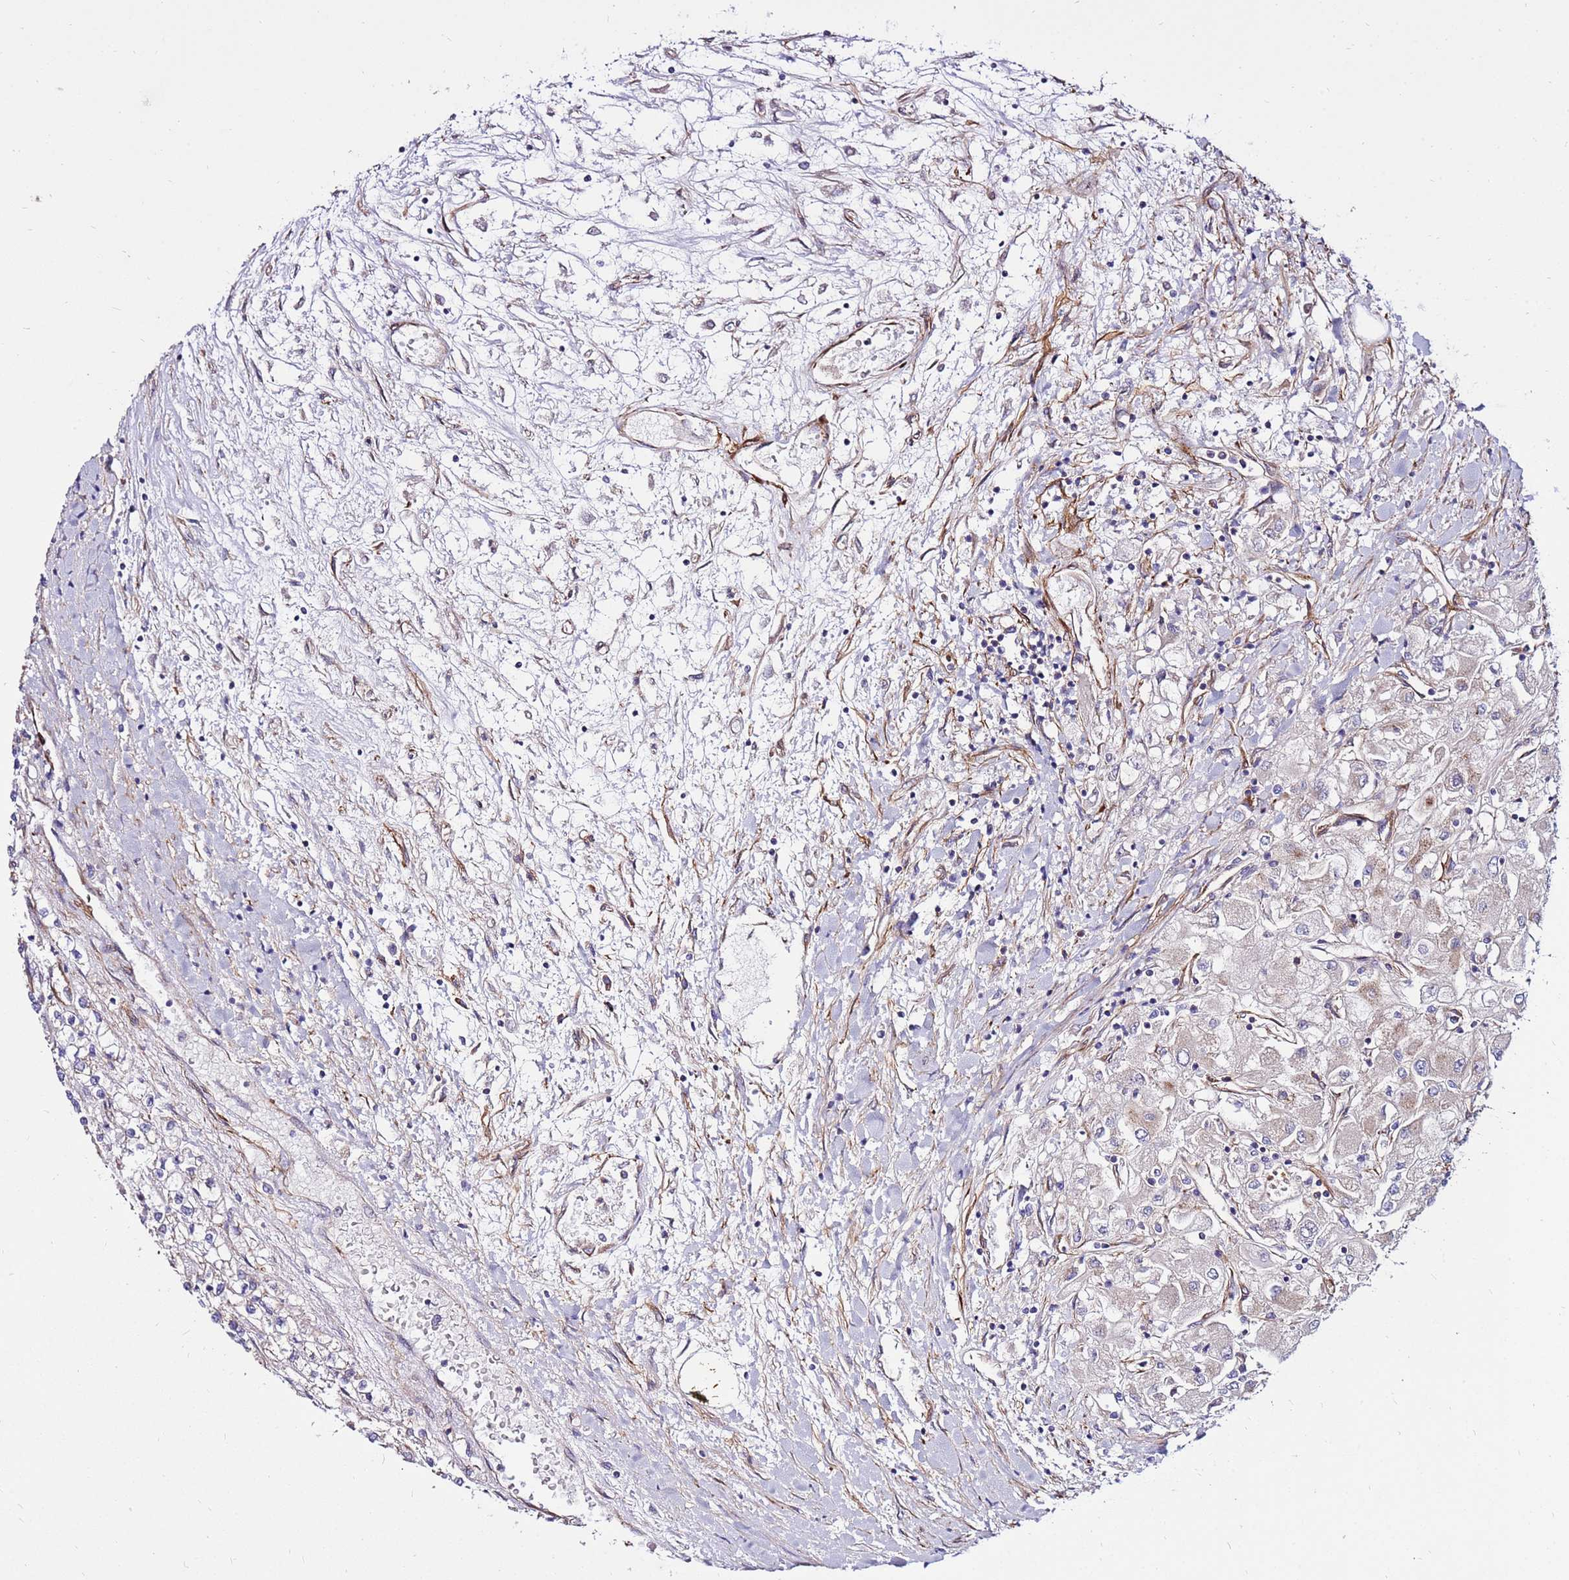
{"staining": {"intensity": "weak", "quantity": ">75%", "location": "cytoplasmic/membranous"}, "tissue": "renal cancer", "cell_type": "Tumor cells", "image_type": "cancer", "snomed": [{"axis": "morphology", "description": "Adenocarcinoma, NOS"}, {"axis": "topography", "description": "Kidney"}], "caption": "Brown immunohistochemical staining in human renal cancer shows weak cytoplasmic/membranous staining in approximately >75% of tumor cells.", "gene": "EI24", "patient": {"sex": "male", "age": 80}}